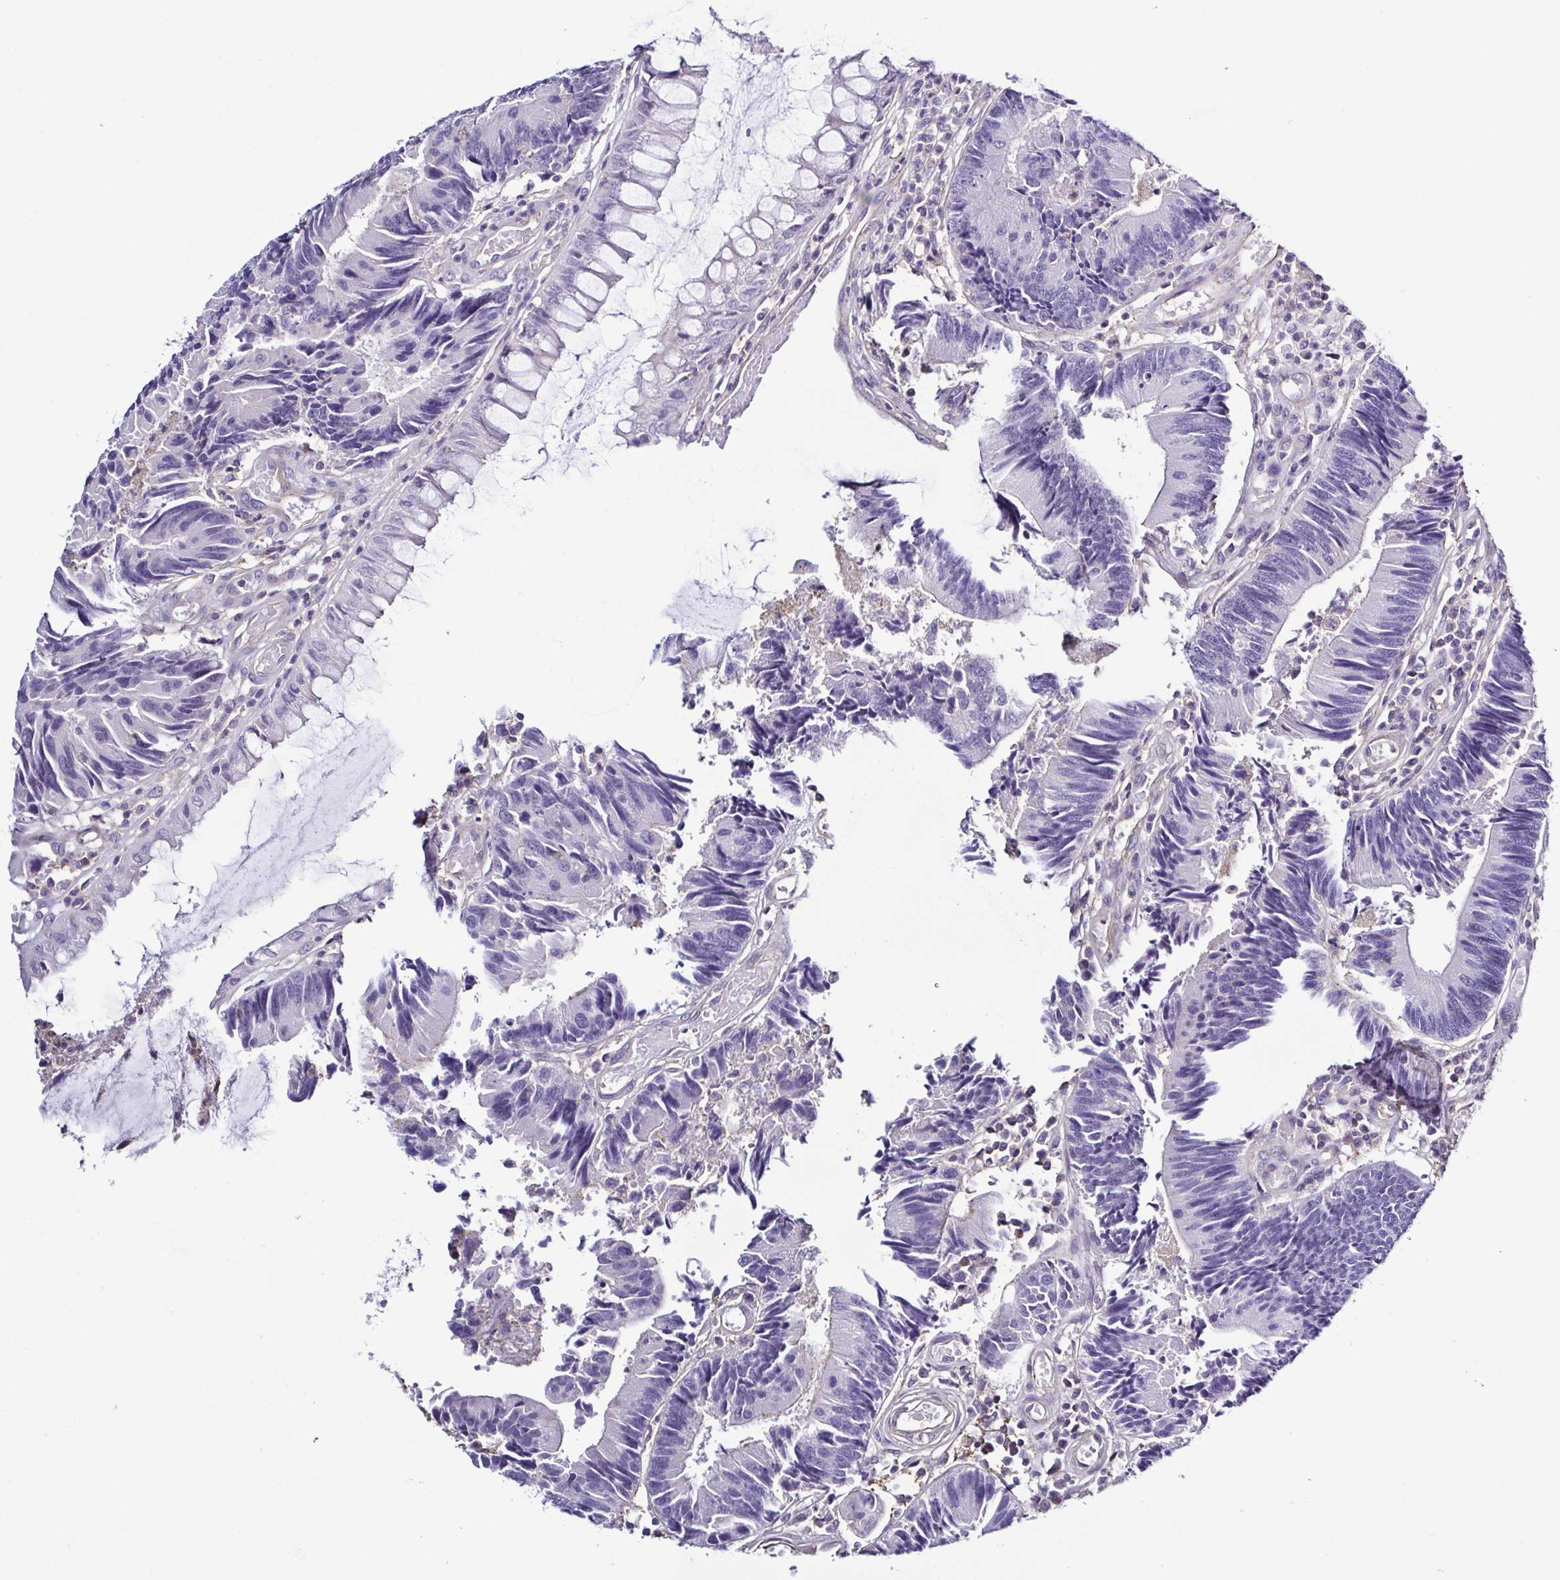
{"staining": {"intensity": "negative", "quantity": "none", "location": "none"}, "tissue": "colorectal cancer", "cell_type": "Tumor cells", "image_type": "cancer", "snomed": [{"axis": "morphology", "description": "Adenocarcinoma, NOS"}, {"axis": "topography", "description": "Colon"}], "caption": "Immunohistochemistry histopathology image of neoplastic tissue: human adenocarcinoma (colorectal) stained with DAB (3,3'-diaminobenzidine) reveals no significant protein staining in tumor cells.", "gene": "TNNT2", "patient": {"sex": "female", "age": 67}}